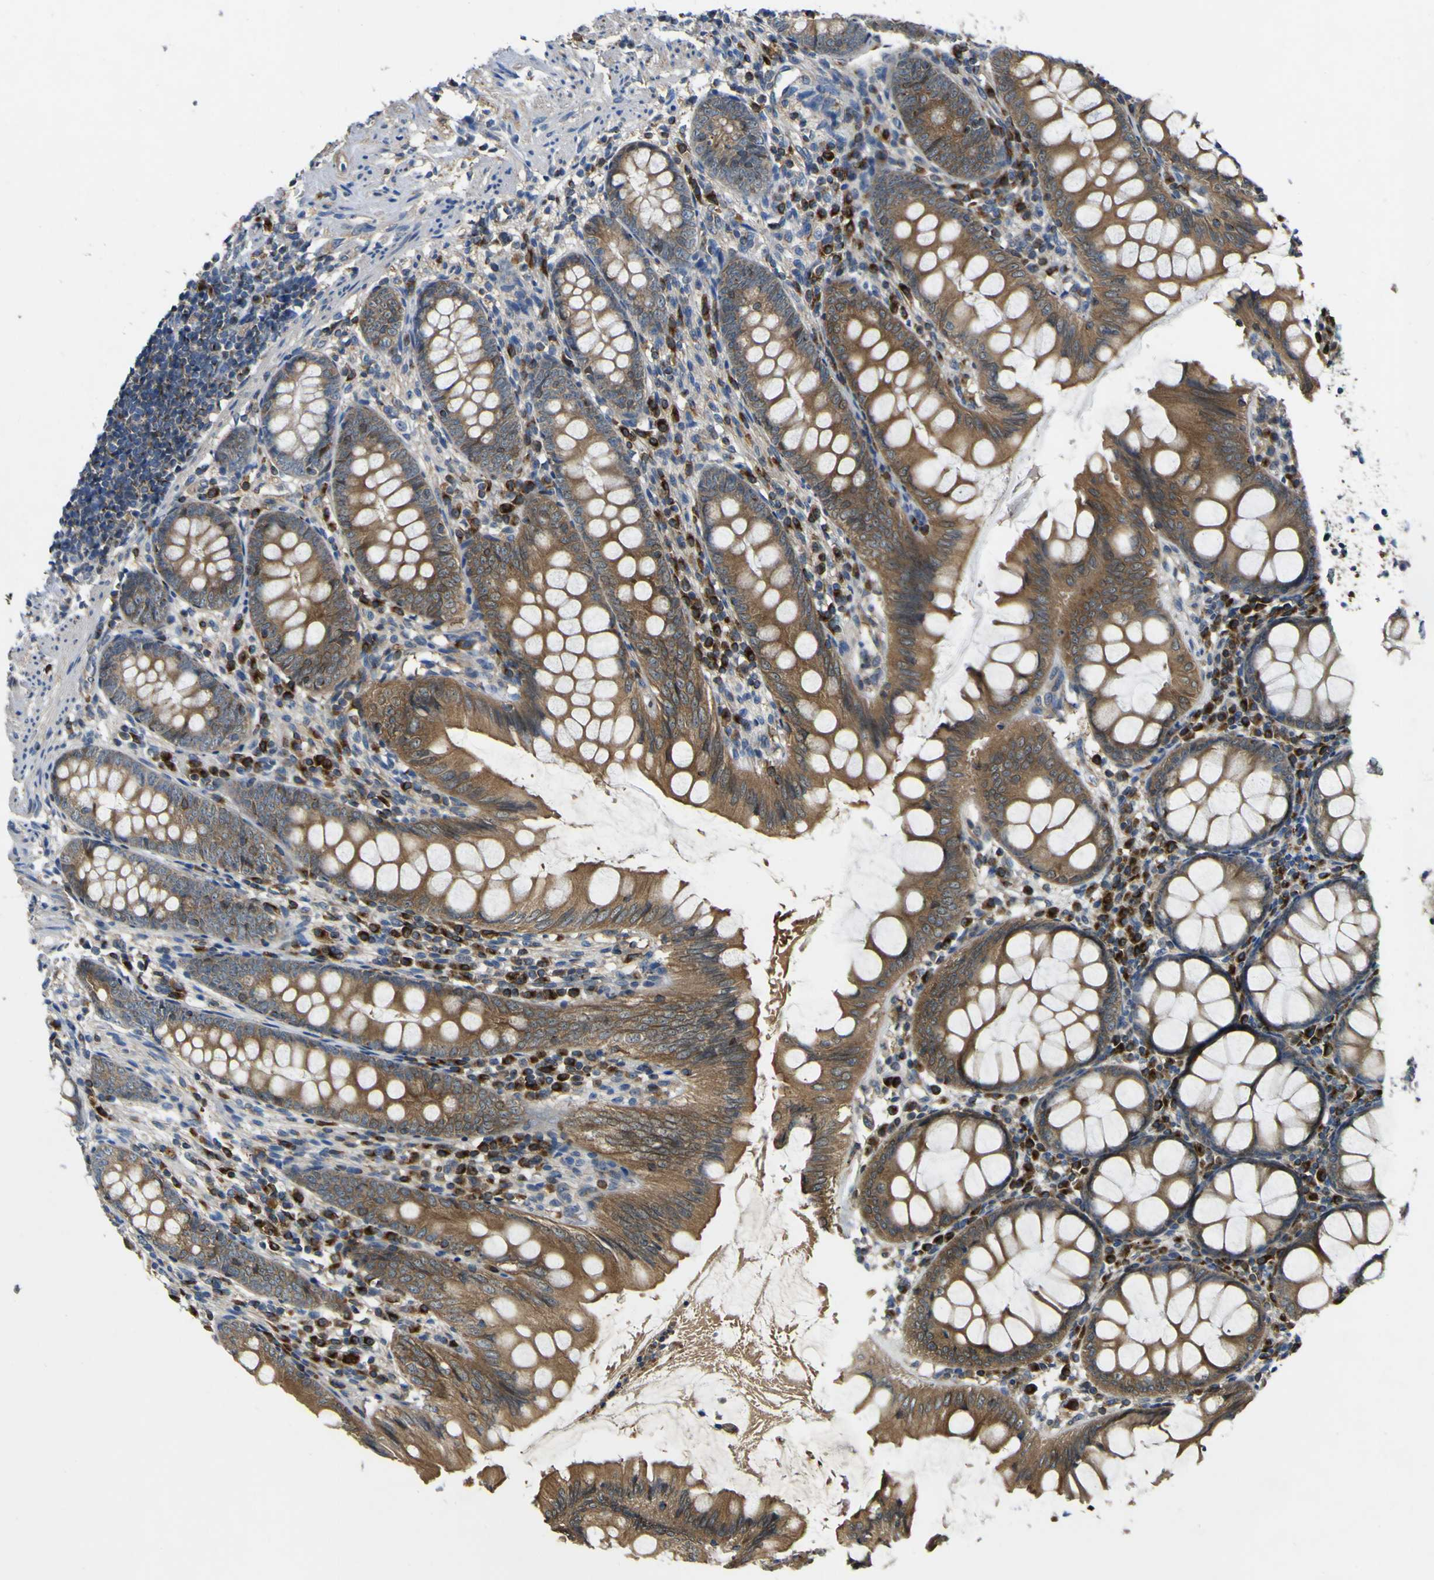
{"staining": {"intensity": "moderate", "quantity": ">75%", "location": "cytoplasmic/membranous"}, "tissue": "appendix", "cell_type": "Glandular cells", "image_type": "normal", "snomed": [{"axis": "morphology", "description": "Normal tissue, NOS"}, {"axis": "topography", "description": "Appendix"}], "caption": "Immunohistochemical staining of benign human appendix exhibits medium levels of moderate cytoplasmic/membranous expression in approximately >75% of glandular cells. (DAB (3,3'-diaminobenzidine) IHC with brightfield microscopy, high magnification).", "gene": "EML2", "patient": {"sex": "female", "age": 77}}